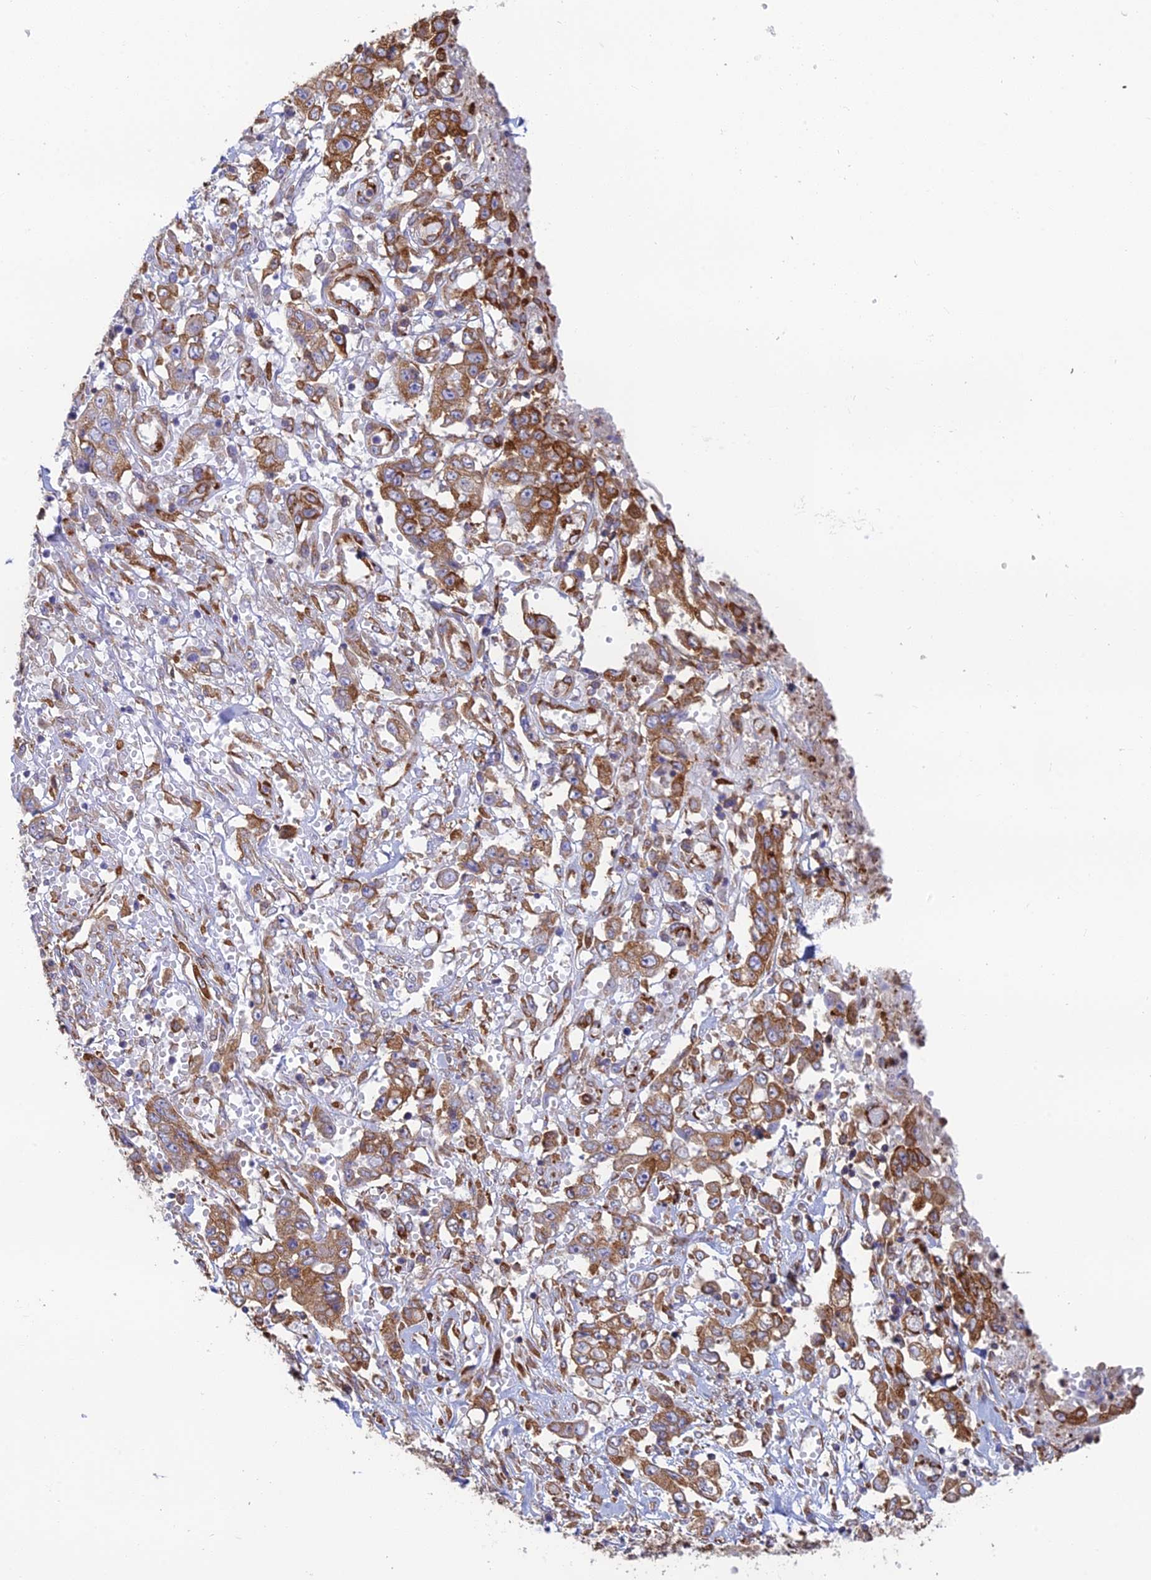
{"staining": {"intensity": "moderate", "quantity": ">75%", "location": "cytoplasmic/membranous"}, "tissue": "stomach cancer", "cell_type": "Tumor cells", "image_type": "cancer", "snomed": [{"axis": "morphology", "description": "Adenocarcinoma, NOS"}, {"axis": "topography", "description": "Stomach, upper"}], "caption": "A brown stain labels moderate cytoplasmic/membranous staining of a protein in human adenocarcinoma (stomach) tumor cells.", "gene": "CCDC69", "patient": {"sex": "male", "age": 62}}